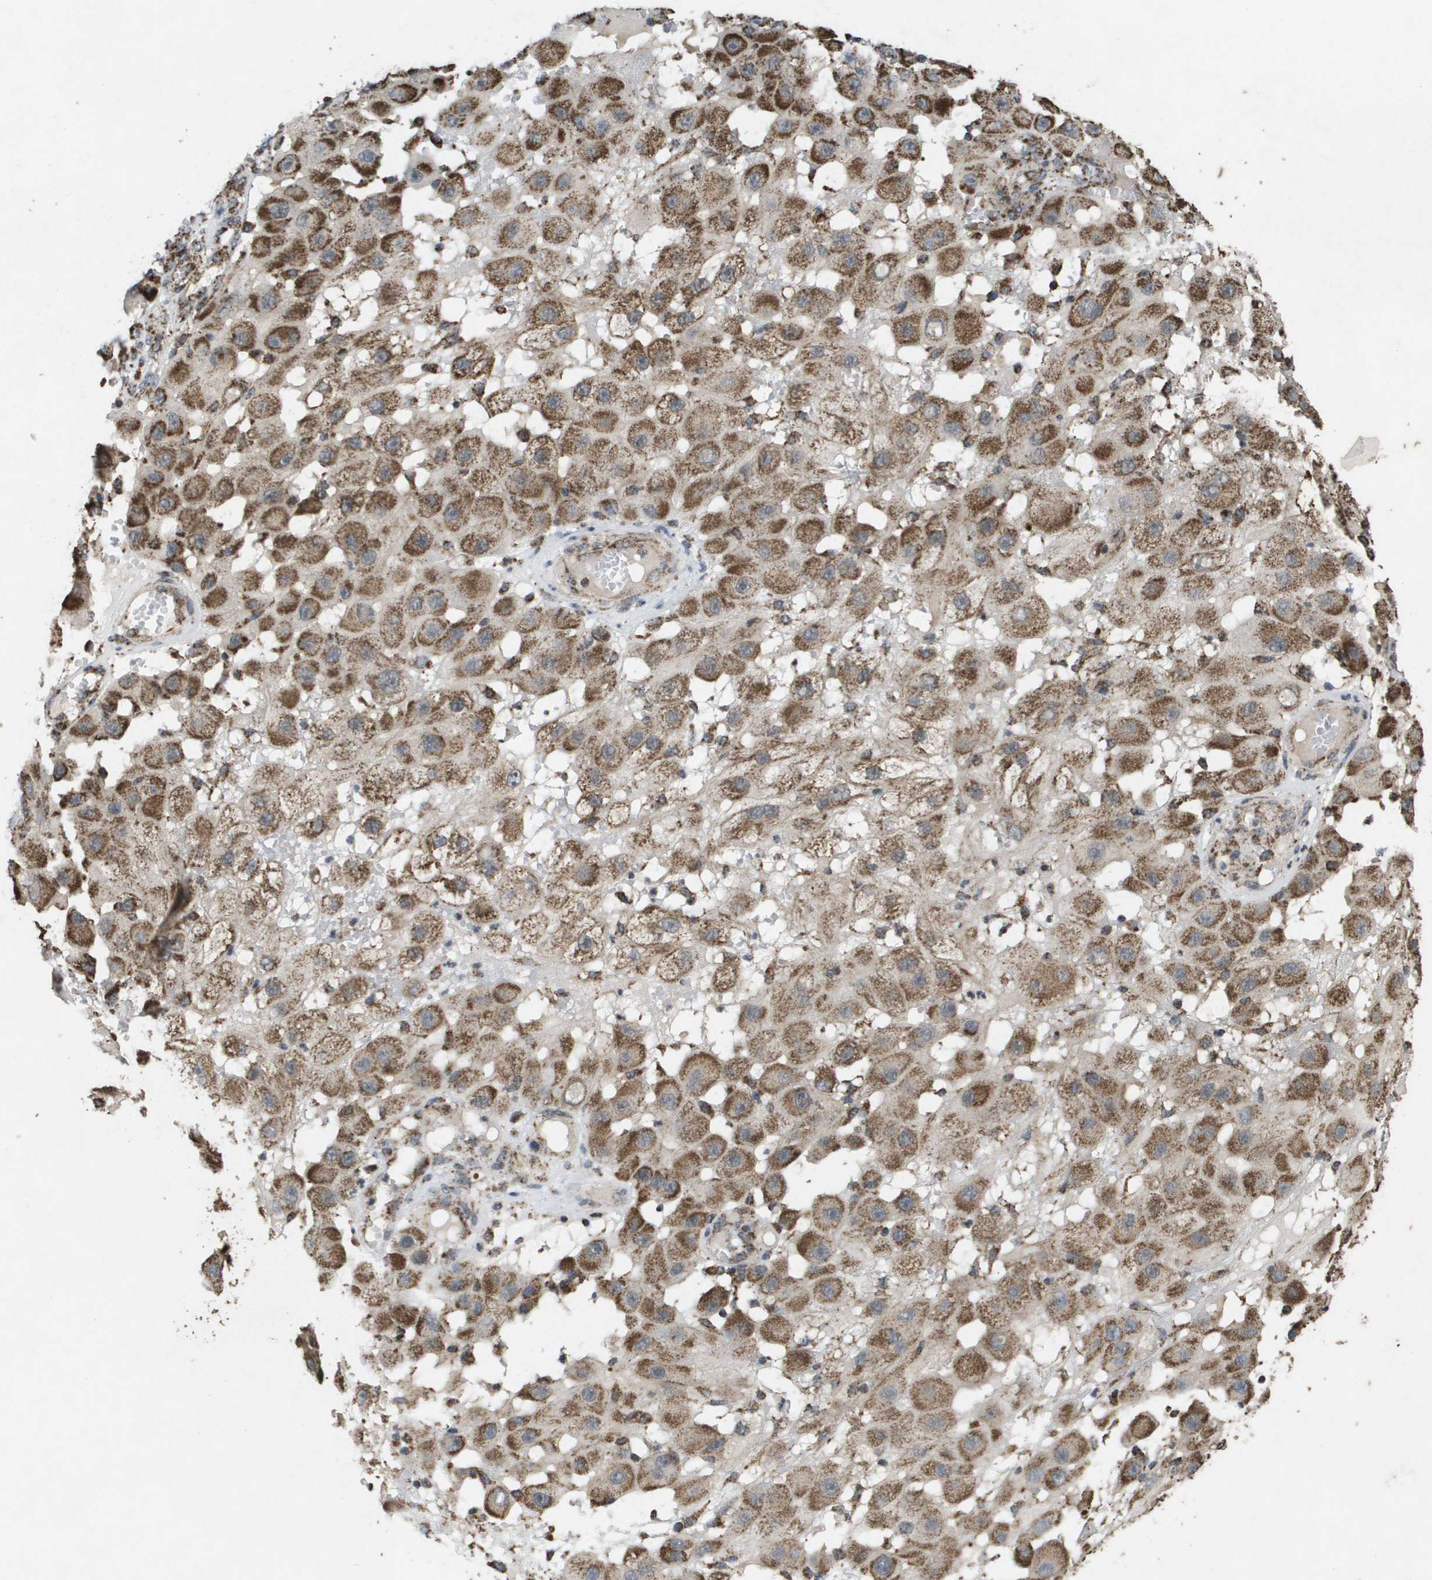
{"staining": {"intensity": "moderate", "quantity": ">75%", "location": "cytoplasmic/membranous"}, "tissue": "melanoma", "cell_type": "Tumor cells", "image_type": "cancer", "snomed": [{"axis": "morphology", "description": "Malignant melanoma, NOS"}, {"axis": "topography", "description": "Skin"}], "caption": "Immunohistochemical staining of malignant melanoma reveals medium levels of moderate cytoplasmic/membranous protein positivity in about >75% of tumor cells. (Brightfield microscopy of DAB IHC at high magnification).", "gene": "HSPE1", "patient": {"sex": "female", "age": 81}}